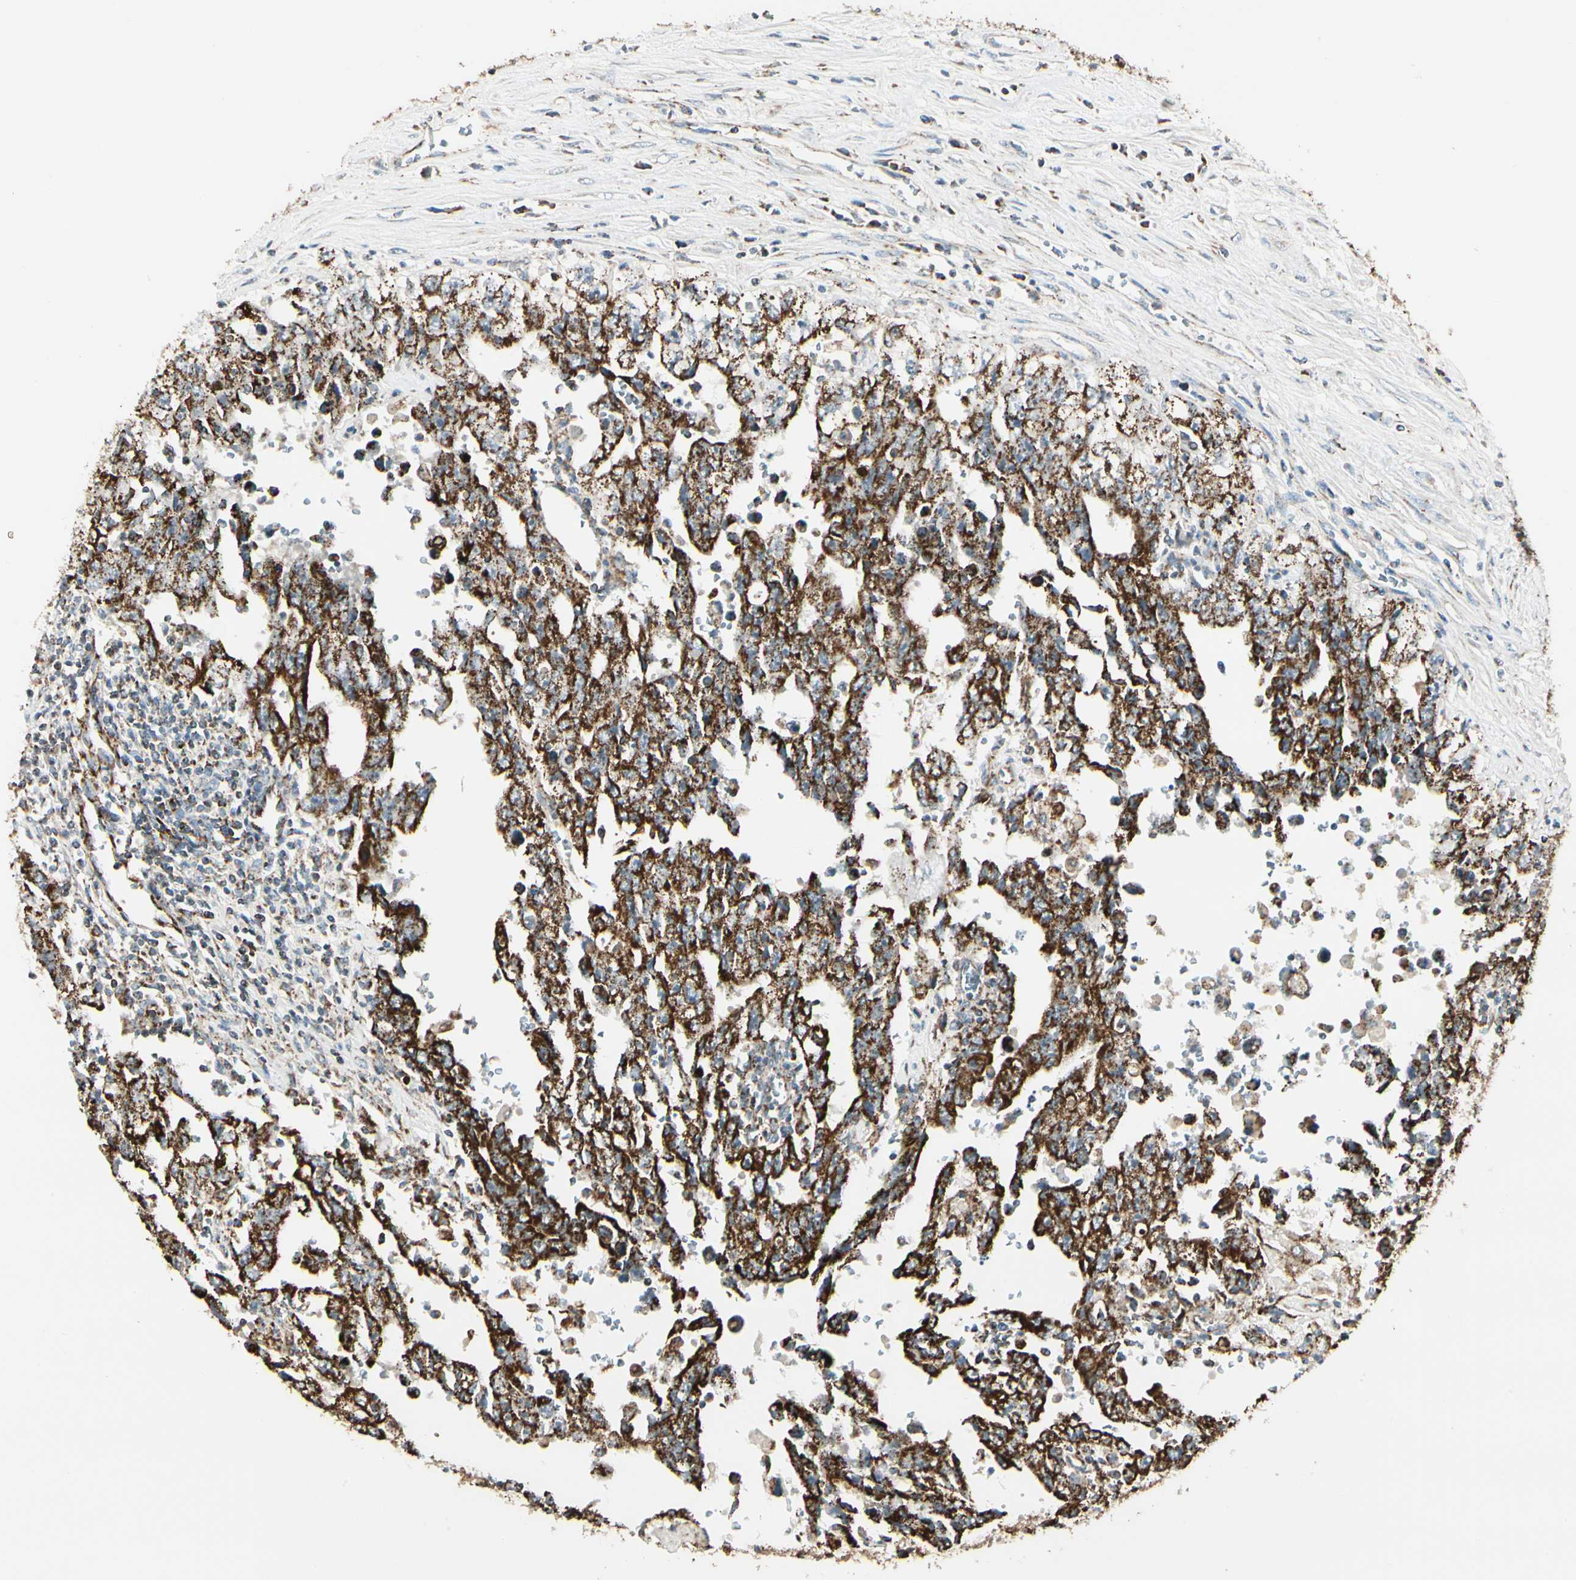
{"staining": {"intensity": "strong", "quantity": "25%-75%", "location": "cytoplasmic/membranous"}, "tissue": "testis cancer", "cell_type": "Tumor cells", "image_type": "cancer", "snomed": [{"axis": "morphology", "description": "Carcinoma, Embryonal, NOS"}, {"axis": "topography", "description": "Testis"}], "caption": "DAB (3,3'-diaminobenzidine) immunohistochemical staining of testis embryonal carcinoma exhibits strong cytoplasmic/membranous protein expression in approximately 25%-75% of tumor cells.", "gene": "ANKS6", "patient": {"sex": "male", "age": 28}}